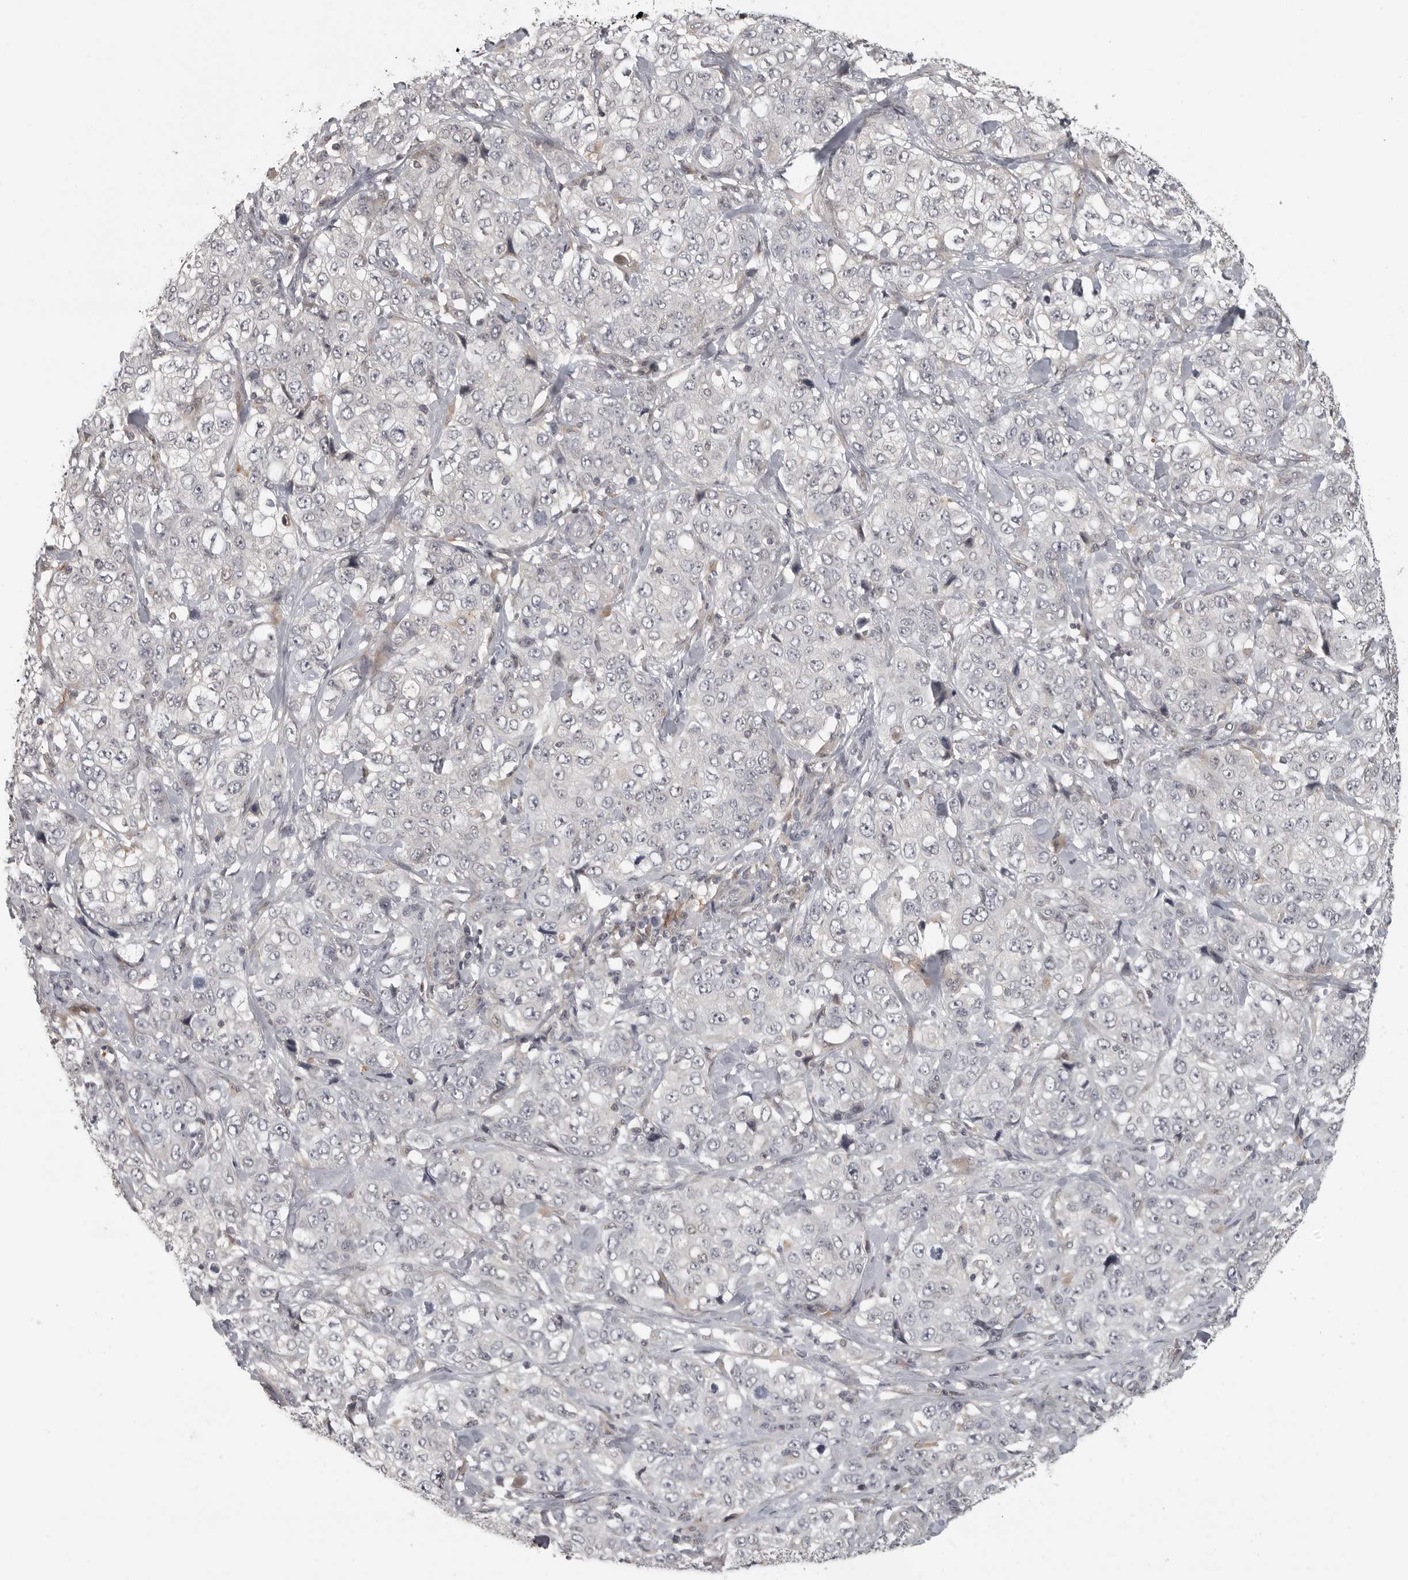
{"staining": {"intensity": "negative", "quantity": "none", "location": "none"}, "tissue": "stomach cancer", "cell_type": "Tumor cells", "image_type": "cancer", "snomed": [{"axis": "morphology", "description": "Adenocarcinoma, NOS"}, {"axis": "topography", "description": "Stomach"}], "caption": "This photomicrograph is of stomach cancer stained with IHC to label a protein in brown with the nuclei are counter-stained blue. There is no expression in tumor cells.", "gene": "UROD", "patient": {"sex": "male", "age": 48}}